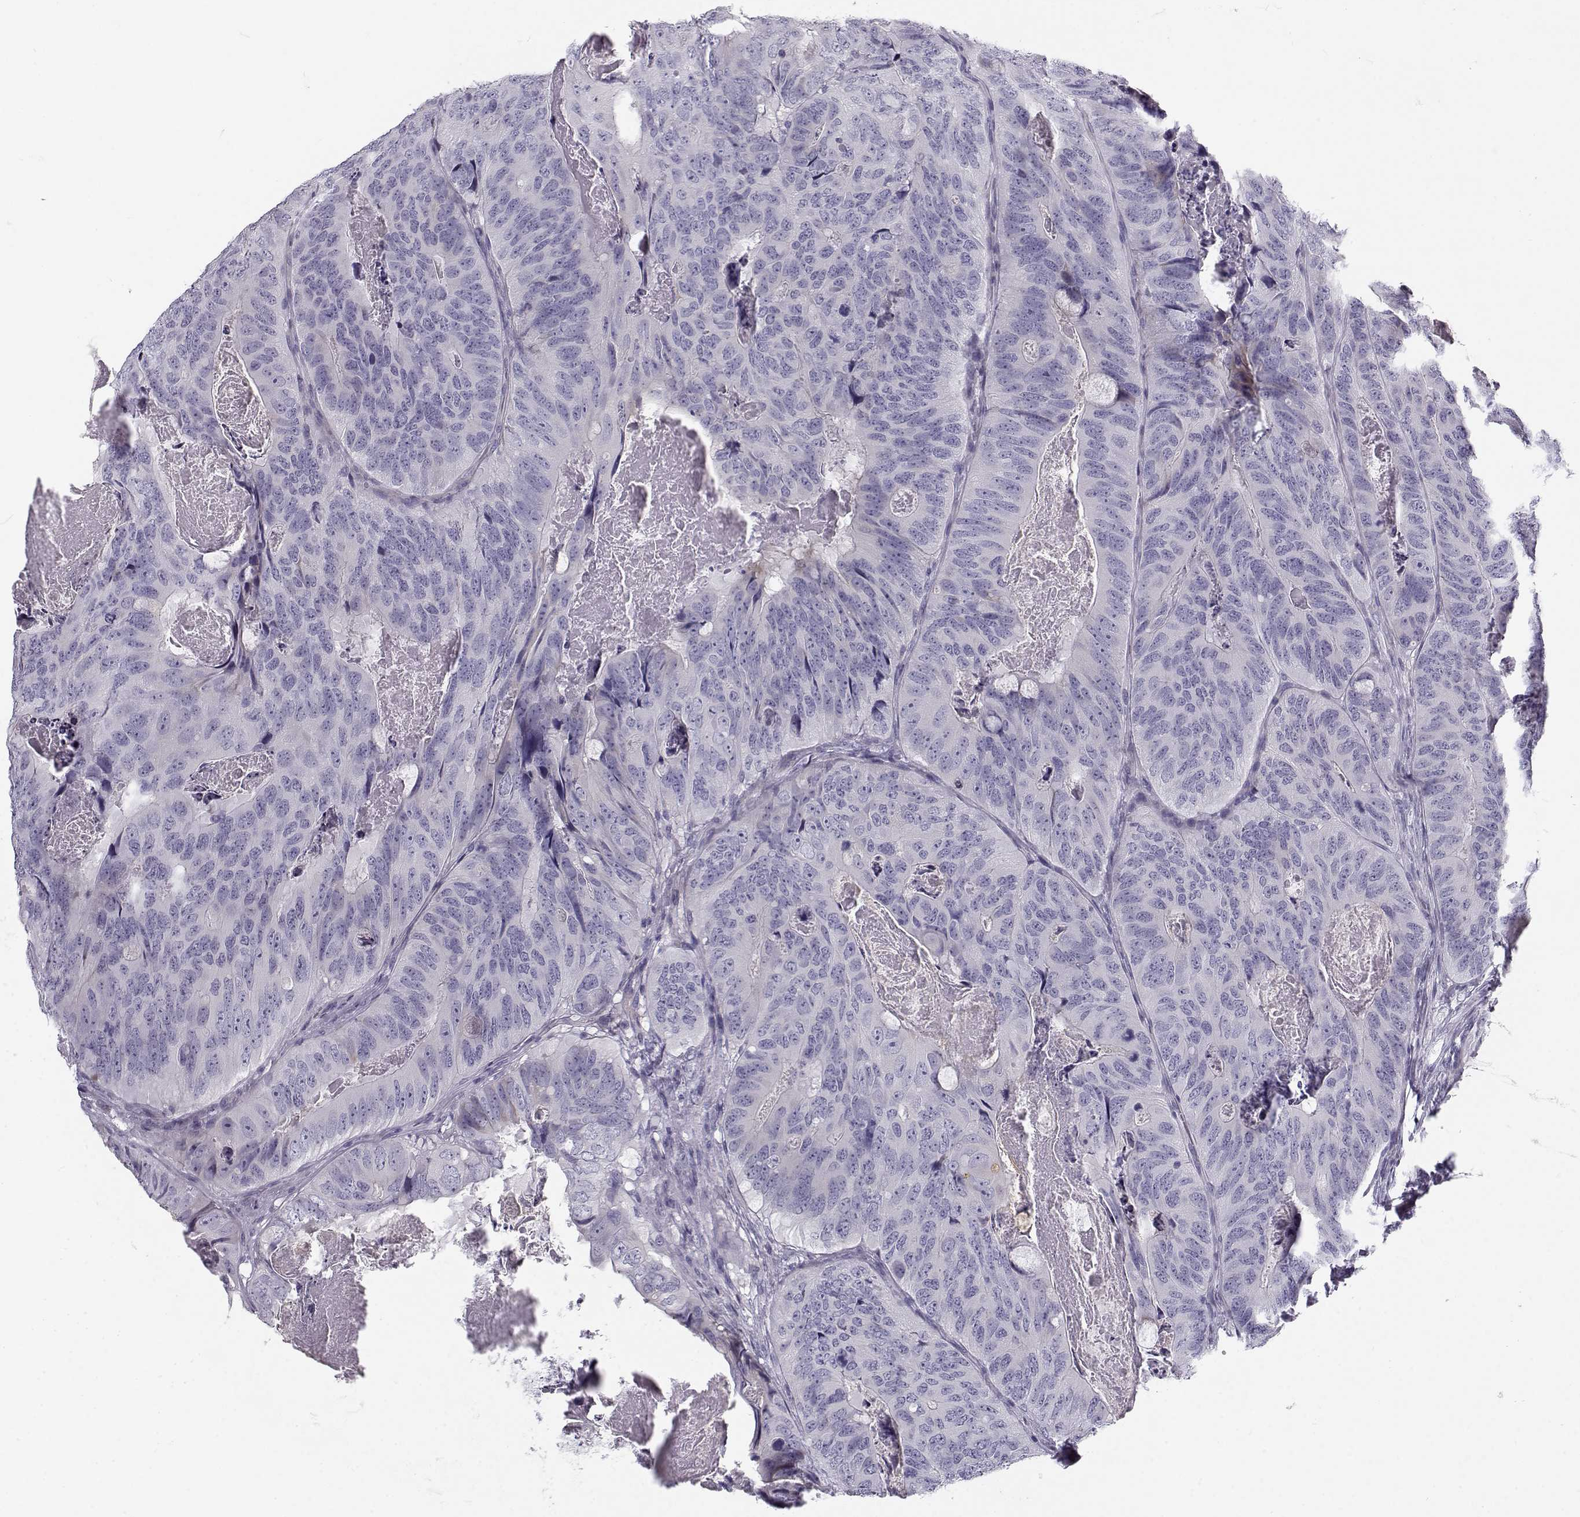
{"staining": {"intensity": "negative", "quantity": "none", "location": "none"}, "tissue": "colorectal cancer", "cell_type": "Tumor cells", "image_type": "cancer", "snomed": [{"axis": "morphology", "description": "Adenocarcinoma, NOS"}, {"axis": "topography", "description": "Colon"}], "caption": "Immunohistochemistry micrograph of neoplastic tissue: adenocarcinoma (colorectal) stained with DAB shows no significant protein expression in tumor cells. Brightfield microscopy of immunohistochemistry (IHC) stained with DAB (3,3'-diaminobenzidine) (brown) and hematoxylin (blue), captured at high magnification.", "gene": "CREB3L3", "patient": {"sex": "male", "age": 79}}